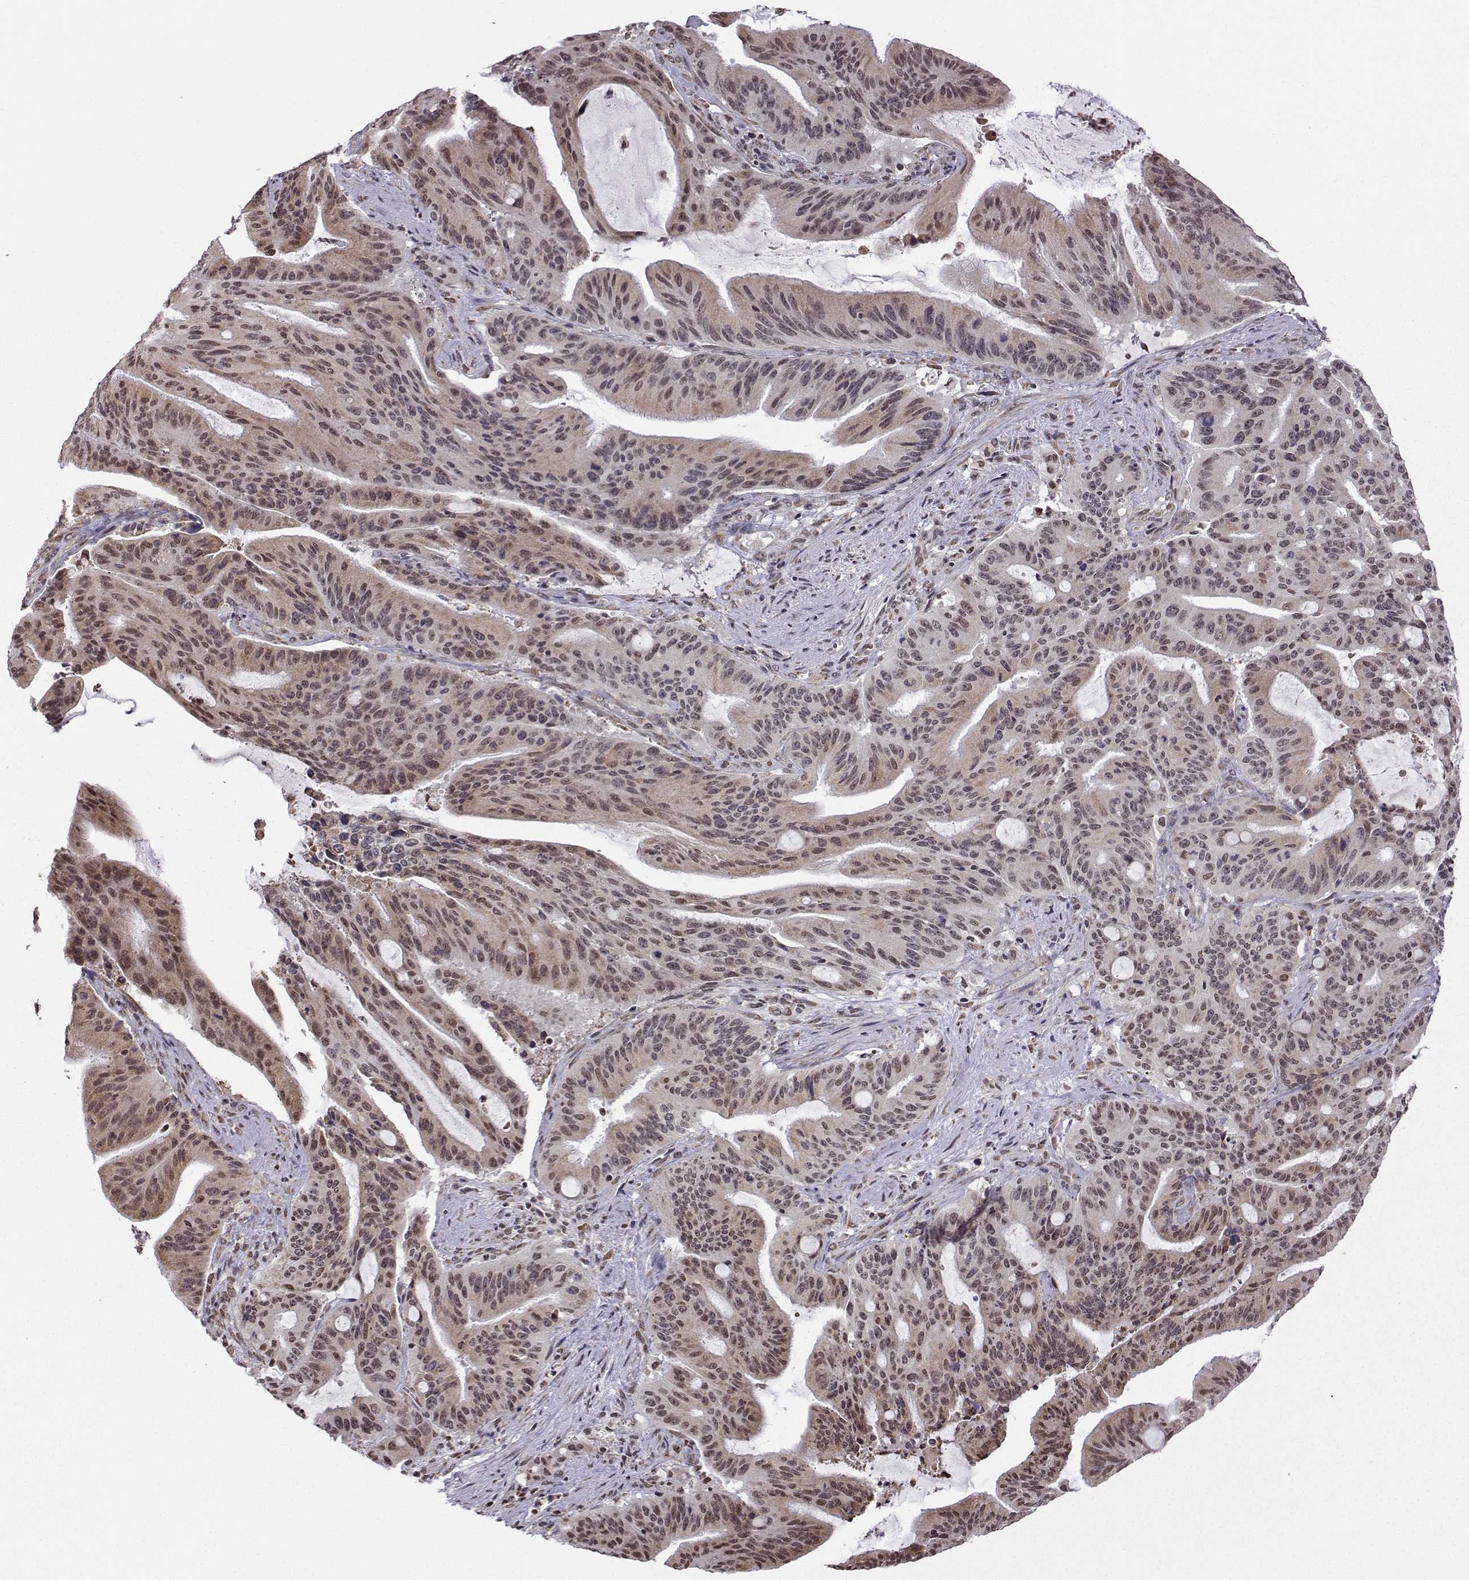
{"staining": {"intensity": "weak", "quantity": "25%-75%", "location": "cytoplasmic/membranous,nuclear"}, "tissue": "liver cancer", "cell_type": "Tumor cells", "image_type": "cancer", "snomed": [{"axis": "morphology", "description": "Cholangiocarcinoma"}, {"axis": "topography", "description": "Liver"}], "caption": "Protein expression analysis of liver cancer (cholangiocarcinoma) displays weak cytoplasmic/membranous and nuclear staining in approximately 25%-75% of tumor cells.", "gene": "EZH1", "patient": {"sex": "female", "age": 73}}